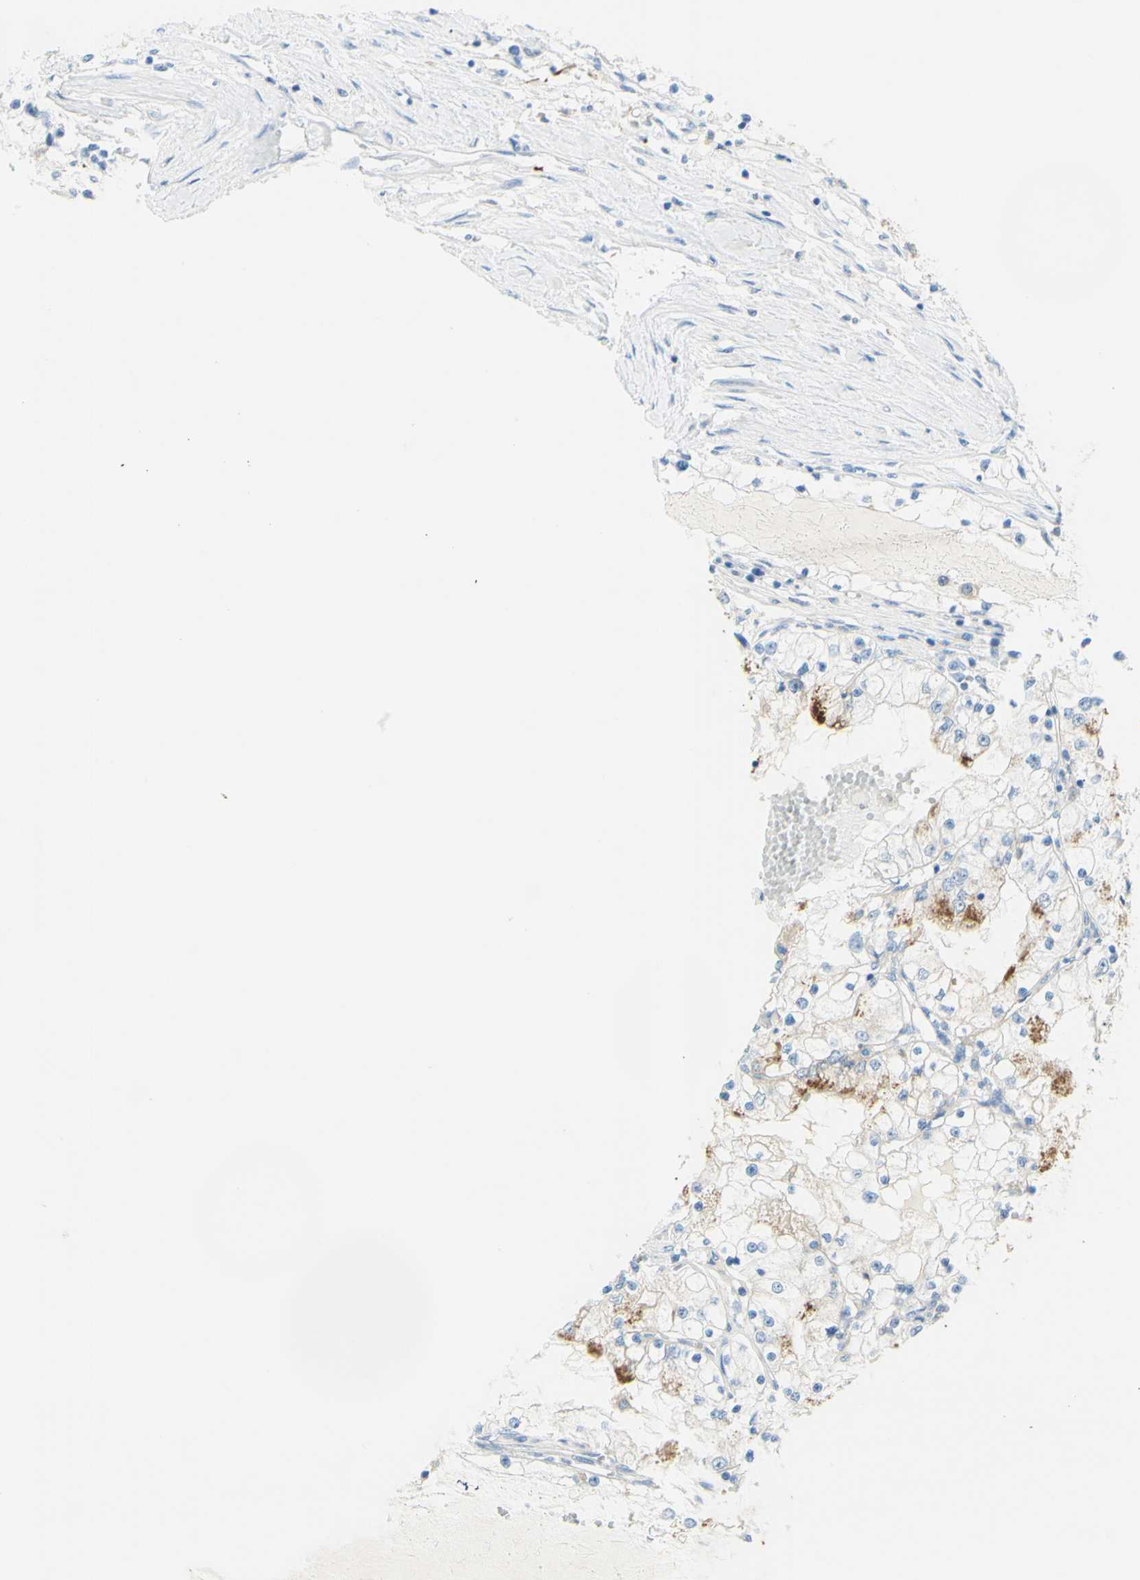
{"staining": {"intensity": "moderate", "quantity": "<25%", "location": "cytoplasmic/membranous"}, "tissue": "renal cancer", "cell_type": "Tumor cells", "image_type": "cancer", "snomed": [{"axis": "morphology", "description": "Adenocarcinoma, NOS"}, {"axis": "topography", "description": "Kidney"}], "caption": "This is an image of immunohistochemistry staining of renal cancer (adenocarcinoma), which shows moderate positivity in the cytoplasmic/membranous of tumor cells.", "gene": "TSPAN1", "patient": {"sex": "male", "age": 68}}